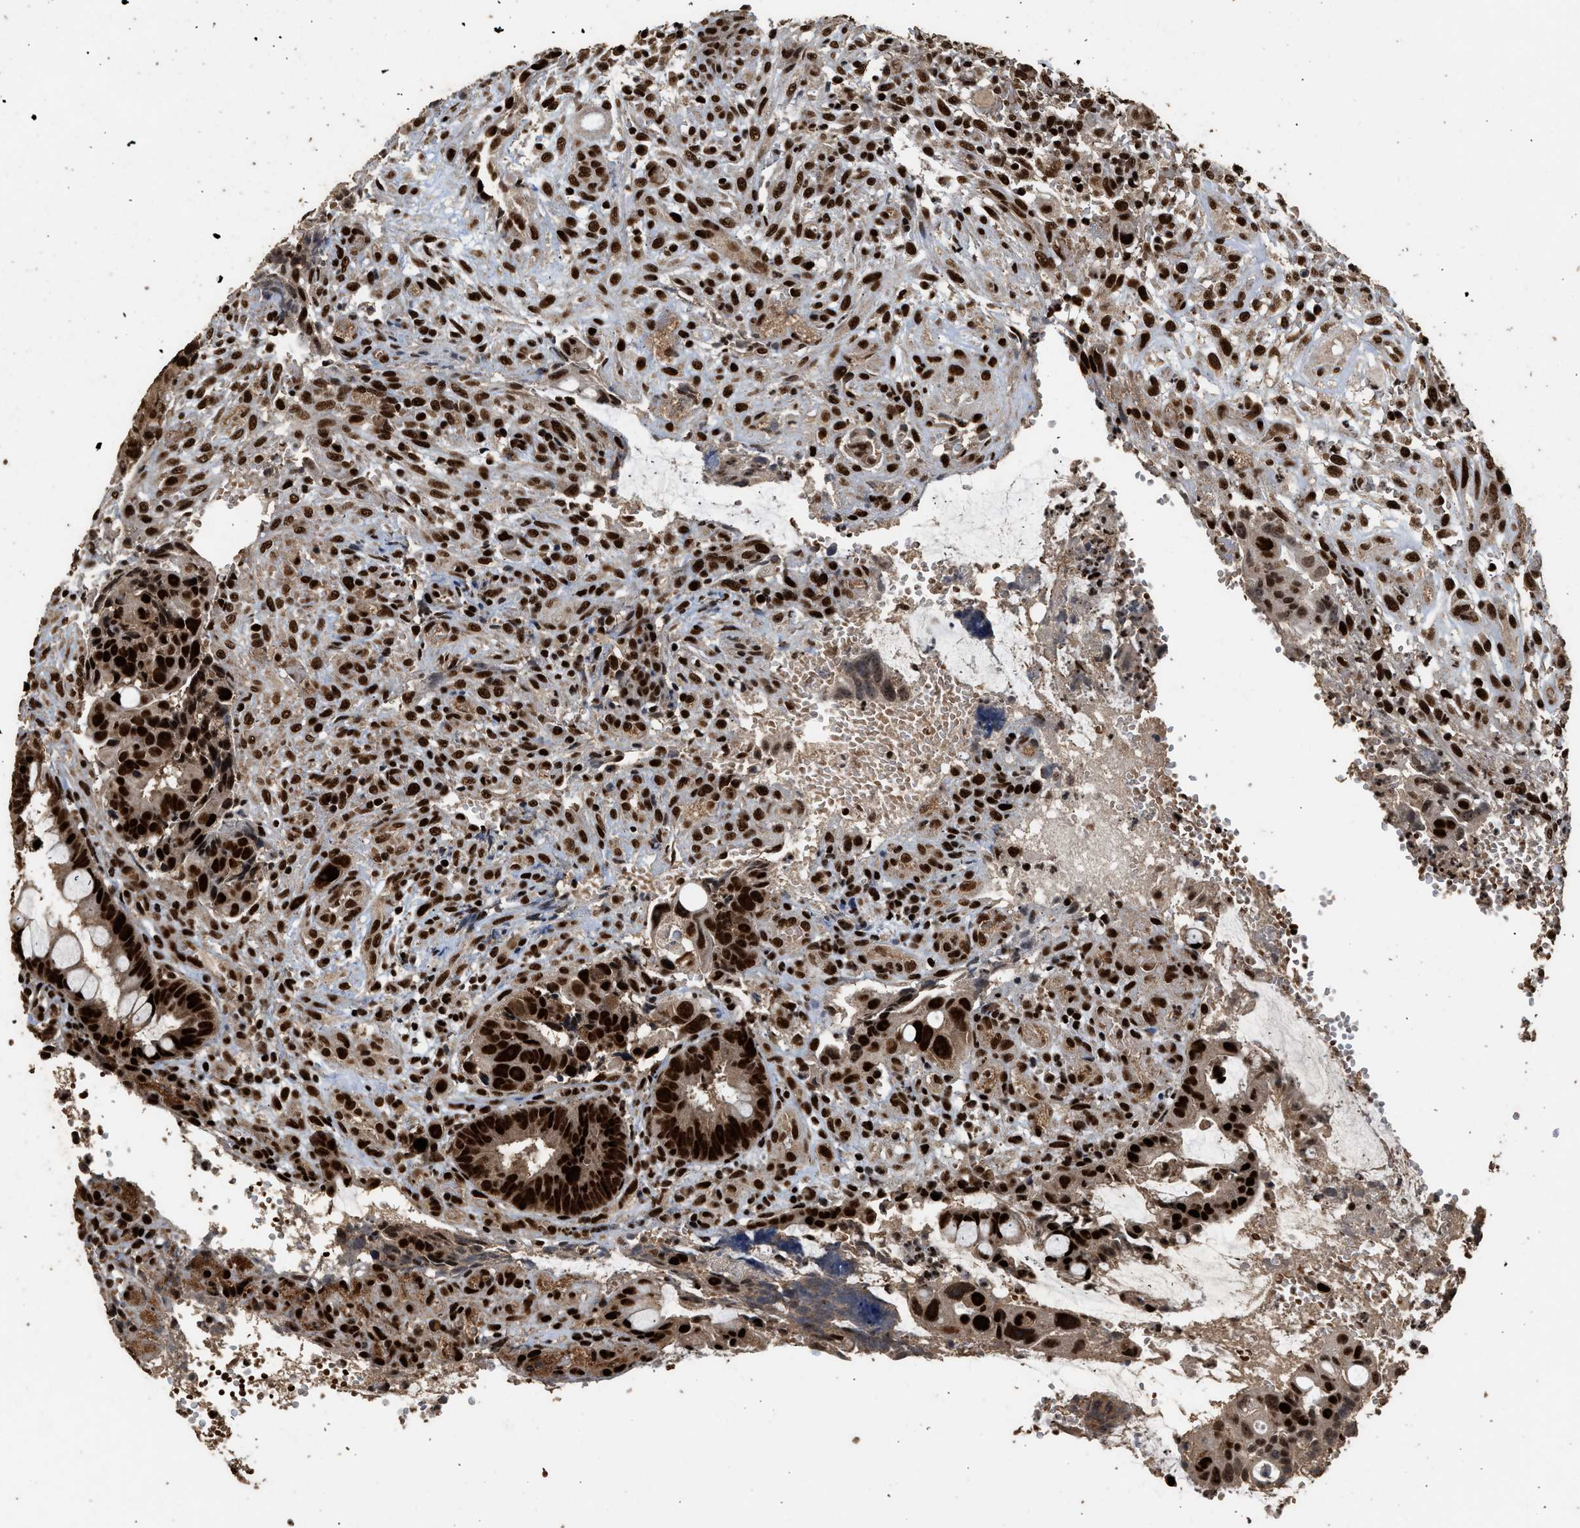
{"staining": {"intensity": "strong", "quantity": ">75%", "location": "nuclear"}, "tissue": "colorectal cancer", "cell_type": "Tumor cells", "image_type": "cancer", "snomed": [{"axis": "morphology", "description": "Adenocarcinoma, NOS"}, {"axis": "topography", "description": "Colon"}], "caption": "A photomicrograph of colorectal cancer (adenocarcinoma) stained for a protein reveals strong nuclear brown staining in tumor cells.", "gene": "PPP4R3B", "patient": {"sex": "female", "age": 57}}